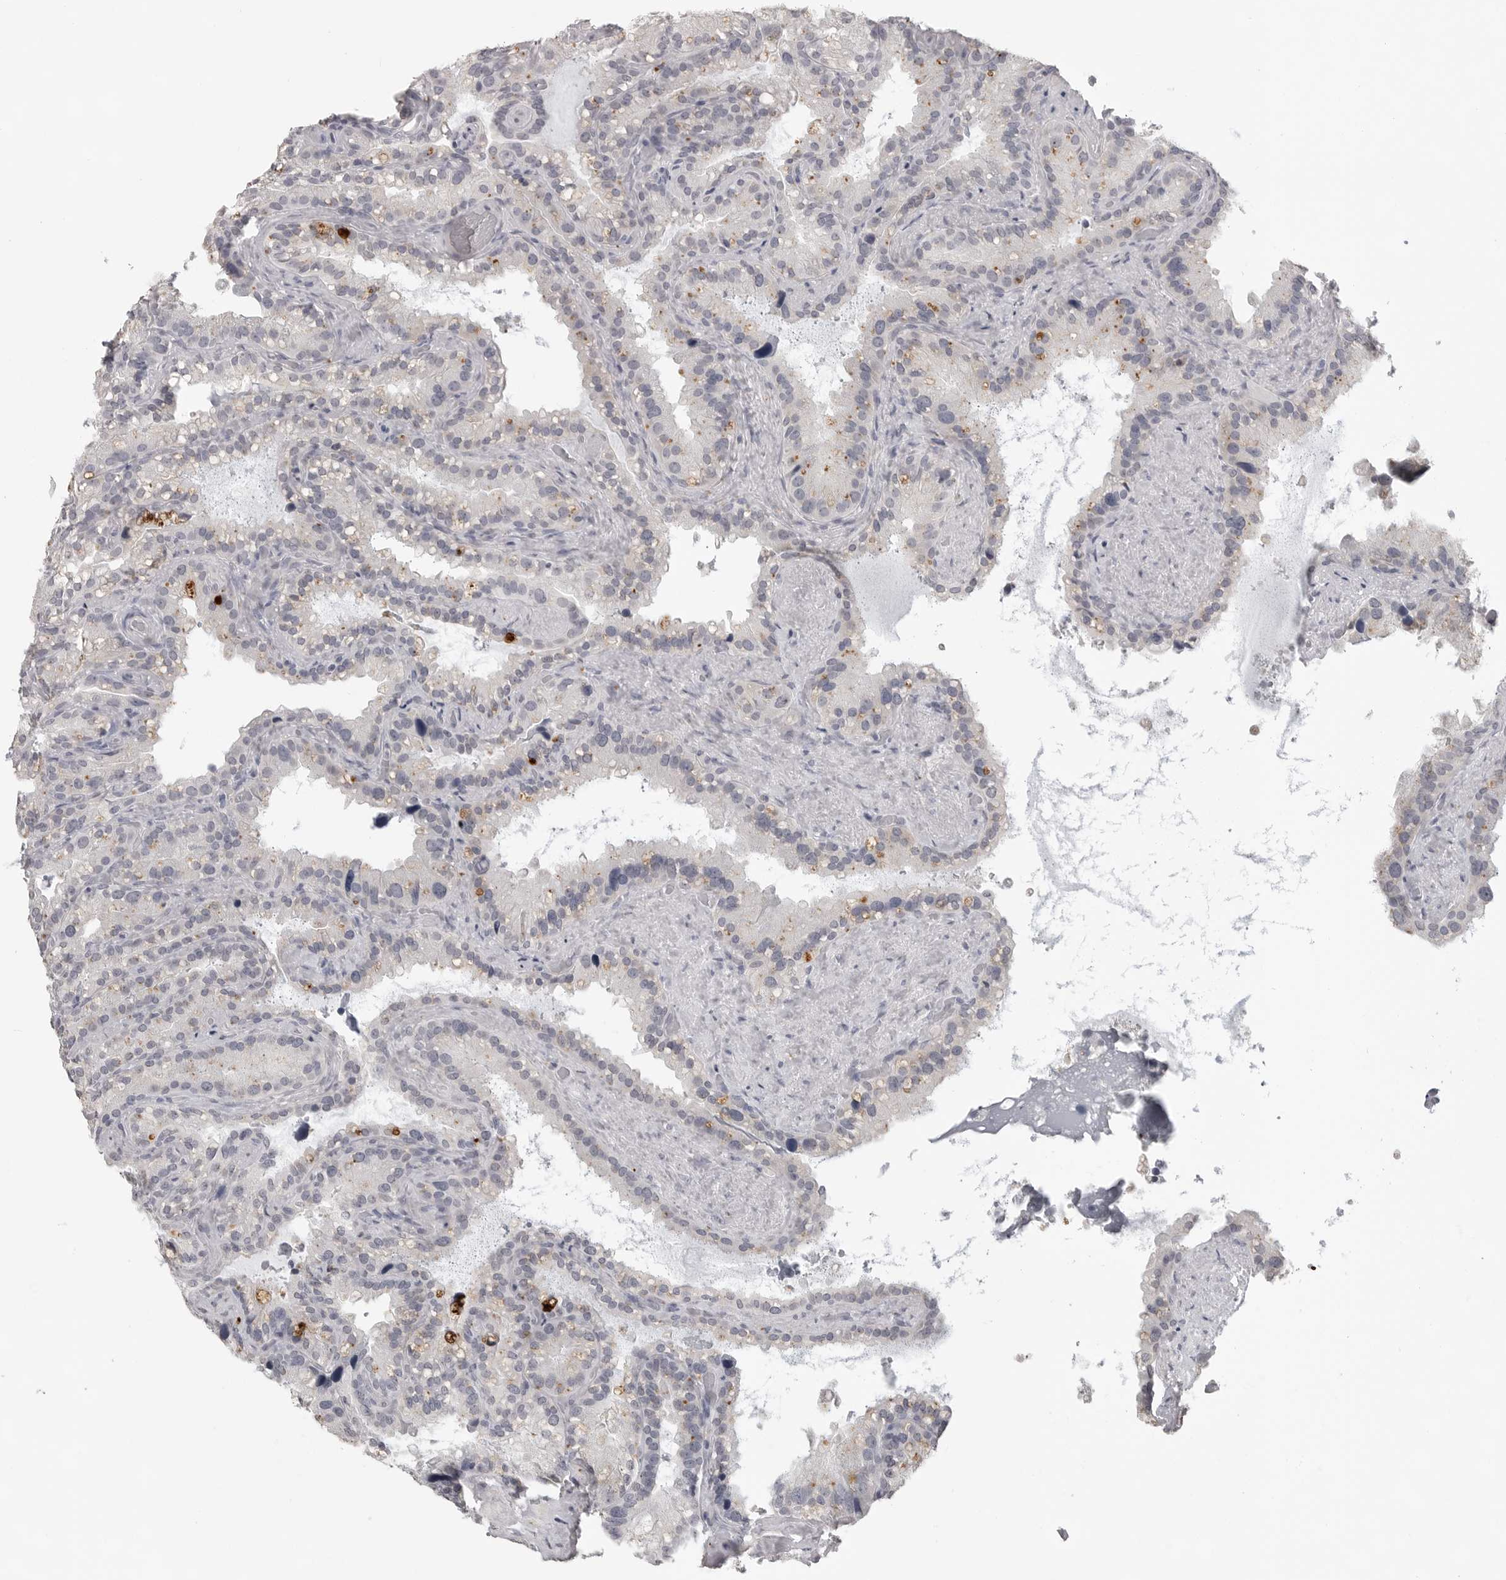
{"staining": {"intensity": "negative", "quantity": "none", "location": "none"}, "tissue": "seminal vesicle", "cell_type": "Glandular cells", "image_type": "normal", "snomed": [{"axis": "morphology", "description": "Normal tissue, NOS"}, {"axis": "topography", "description": "Prostate"}, {"axis": "topography", "description": "Seminal veicle"}], "caption": "This is an immunohistochemistry micrograph of normal seminal vesicle. There is no positivity in glandular cells.", "gene": "PRSS1", "patient": {"sex": "male", "age": 68}}